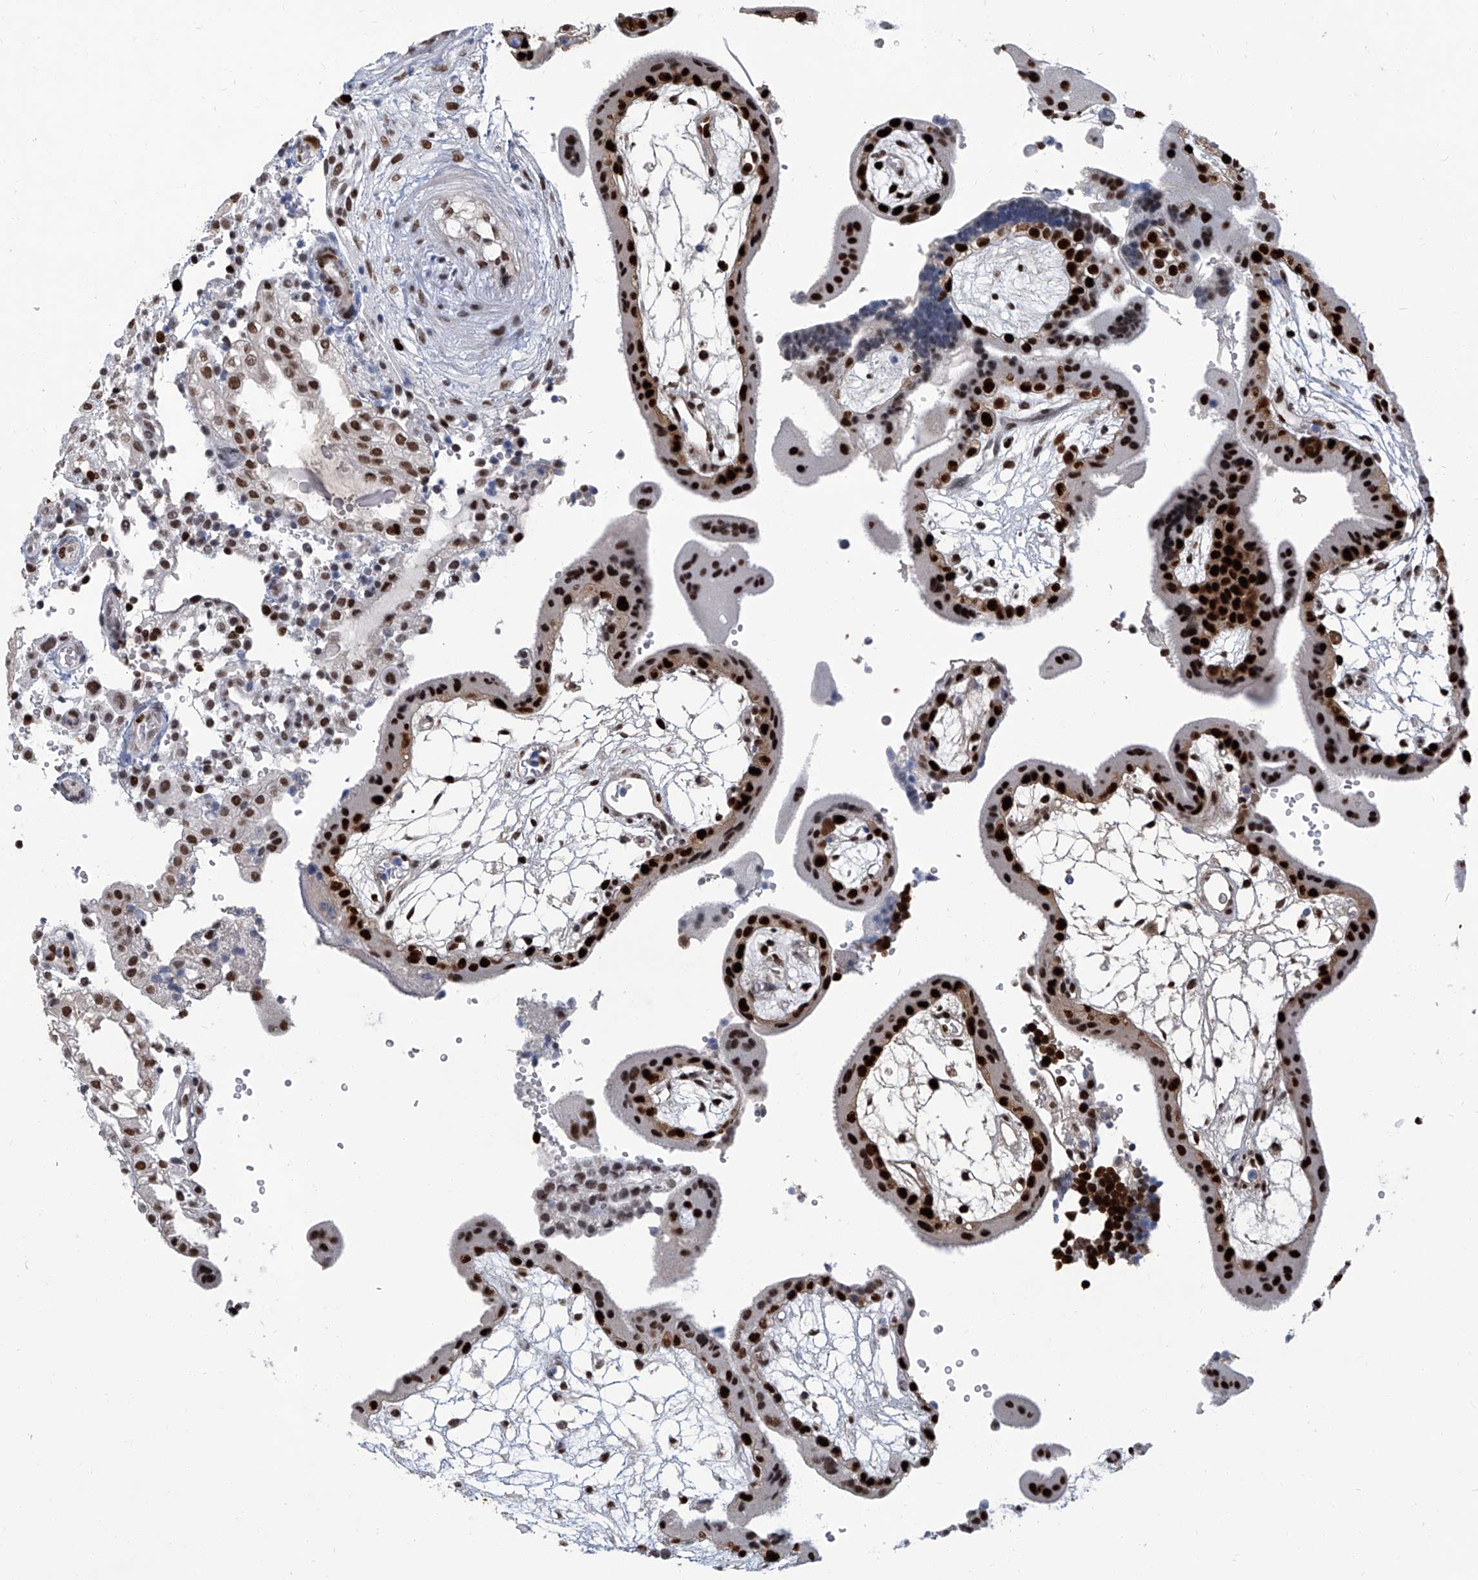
{"staining": {"intensity": "strong", "quantity": ">75%", "location": "nuclear"}, "tissue": "placenta", "cell_type": "Trophoblastic cells", "image_type": "normal", "snomed": [{"axis": "morphology", "description": "Normal tissue, NOS"}, {"axis": "topography", "description": "Placenta"}], "caption": "Immunohistochemical staining of unremarkable human placenta reveals strong nuclear protein expression in approximately >75% of trophoblastic cells. The staining is performed using DAB brown chromogen to label protein expression. The nuclei are counter-stained blue using hematoxylin.", "gene": "PCNA", "patient": {"sex": "female", "age": 18}}